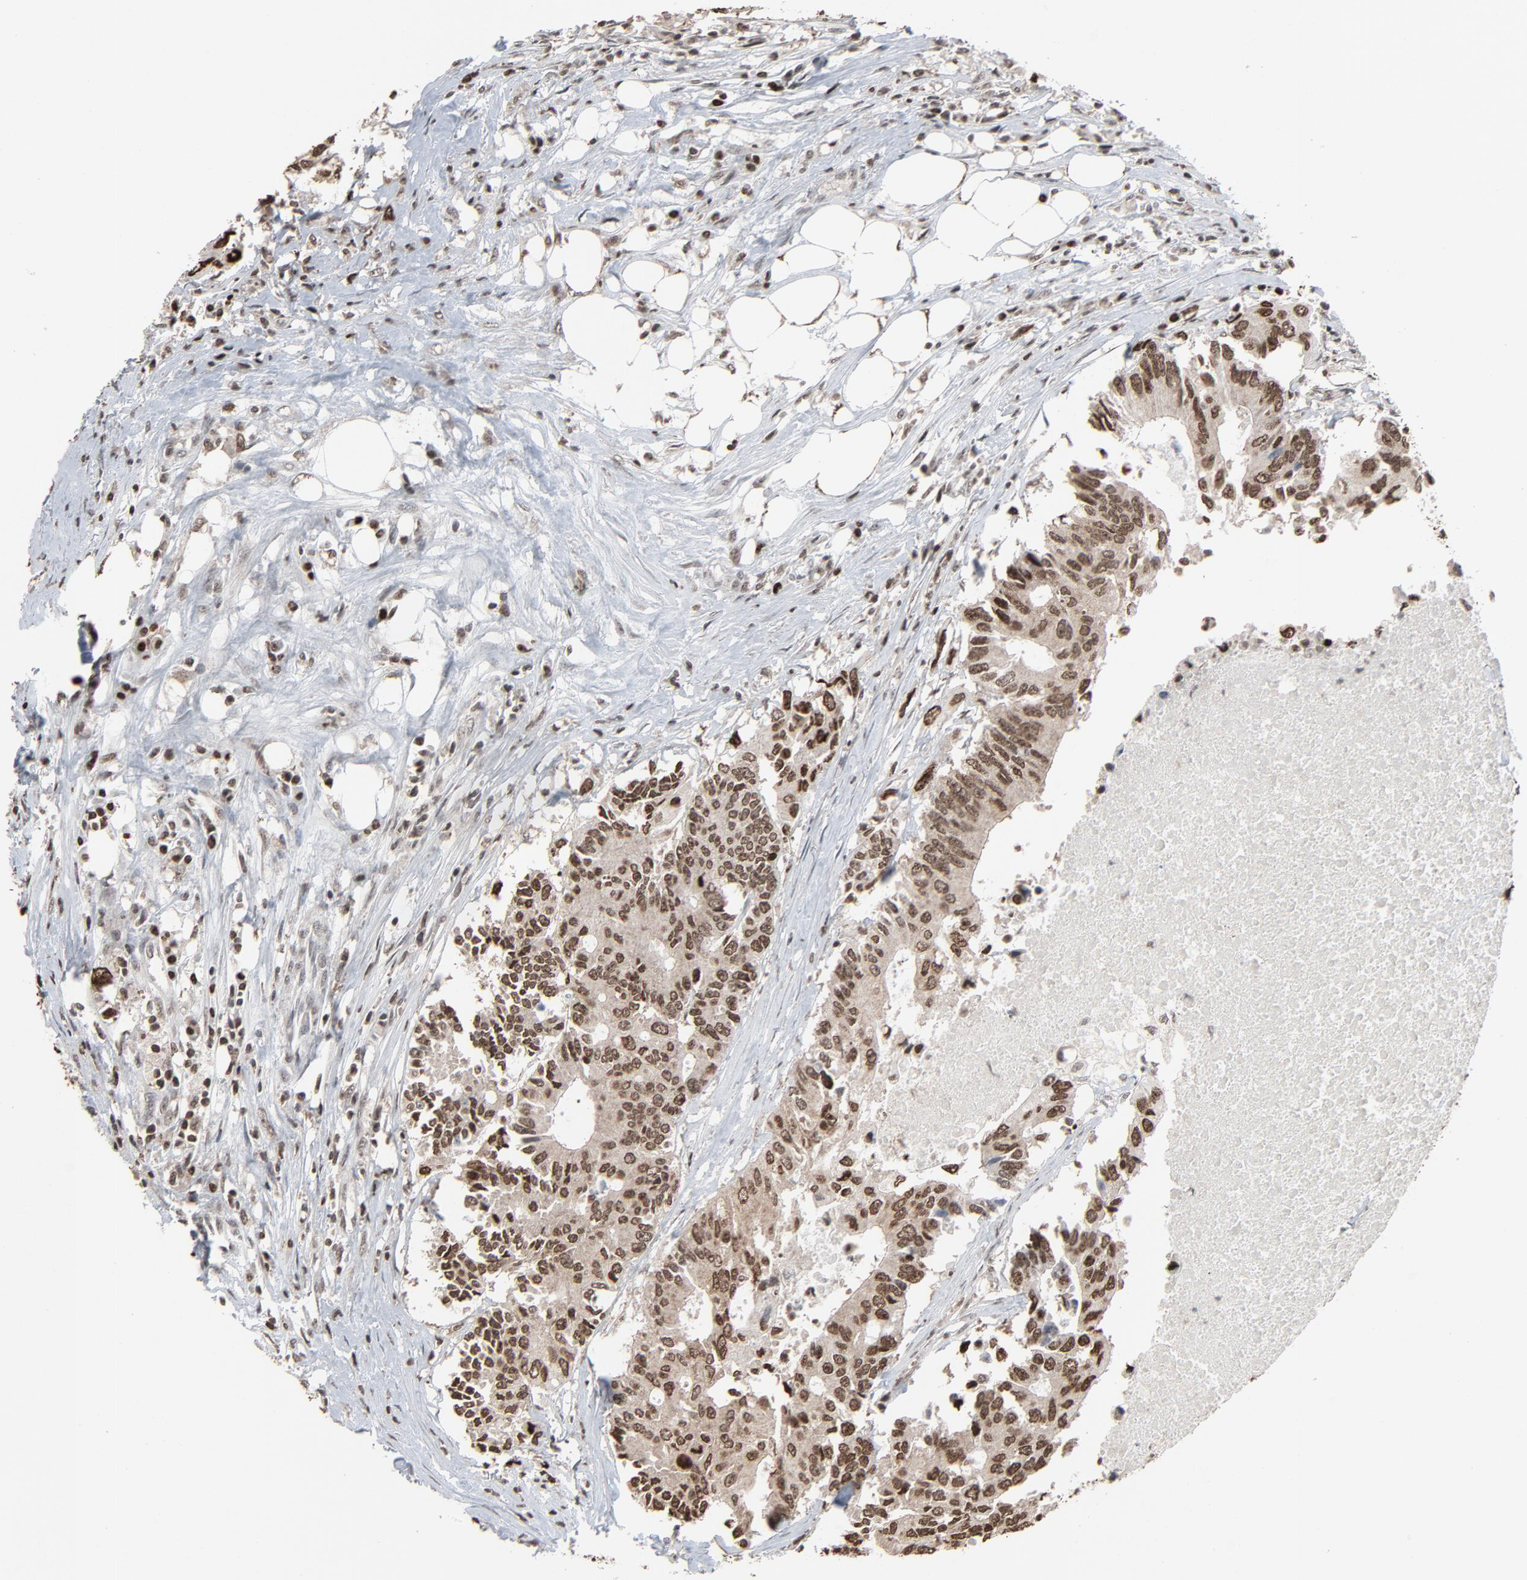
{"staining": {"intensity": "strong", "quantity": ">75%", "location": "nuclear"}, "tissue": "colorectal cancer", "cell_type": "Tumor cells", "image_type": "cancer", "snomed": [{"axis": "morphology", "description": "Adenocarcinoma, NOS"}, {"axis": "topography", "description": "Colon"}], "caption": "Tumor cells display high levels of strong nuclear positivity in approximately >75% of cells in colorectal cancer. Nuclei are stained in blue.", "gene": "RPS6KA3", "patient": {"sex": "male", "age": 71}}